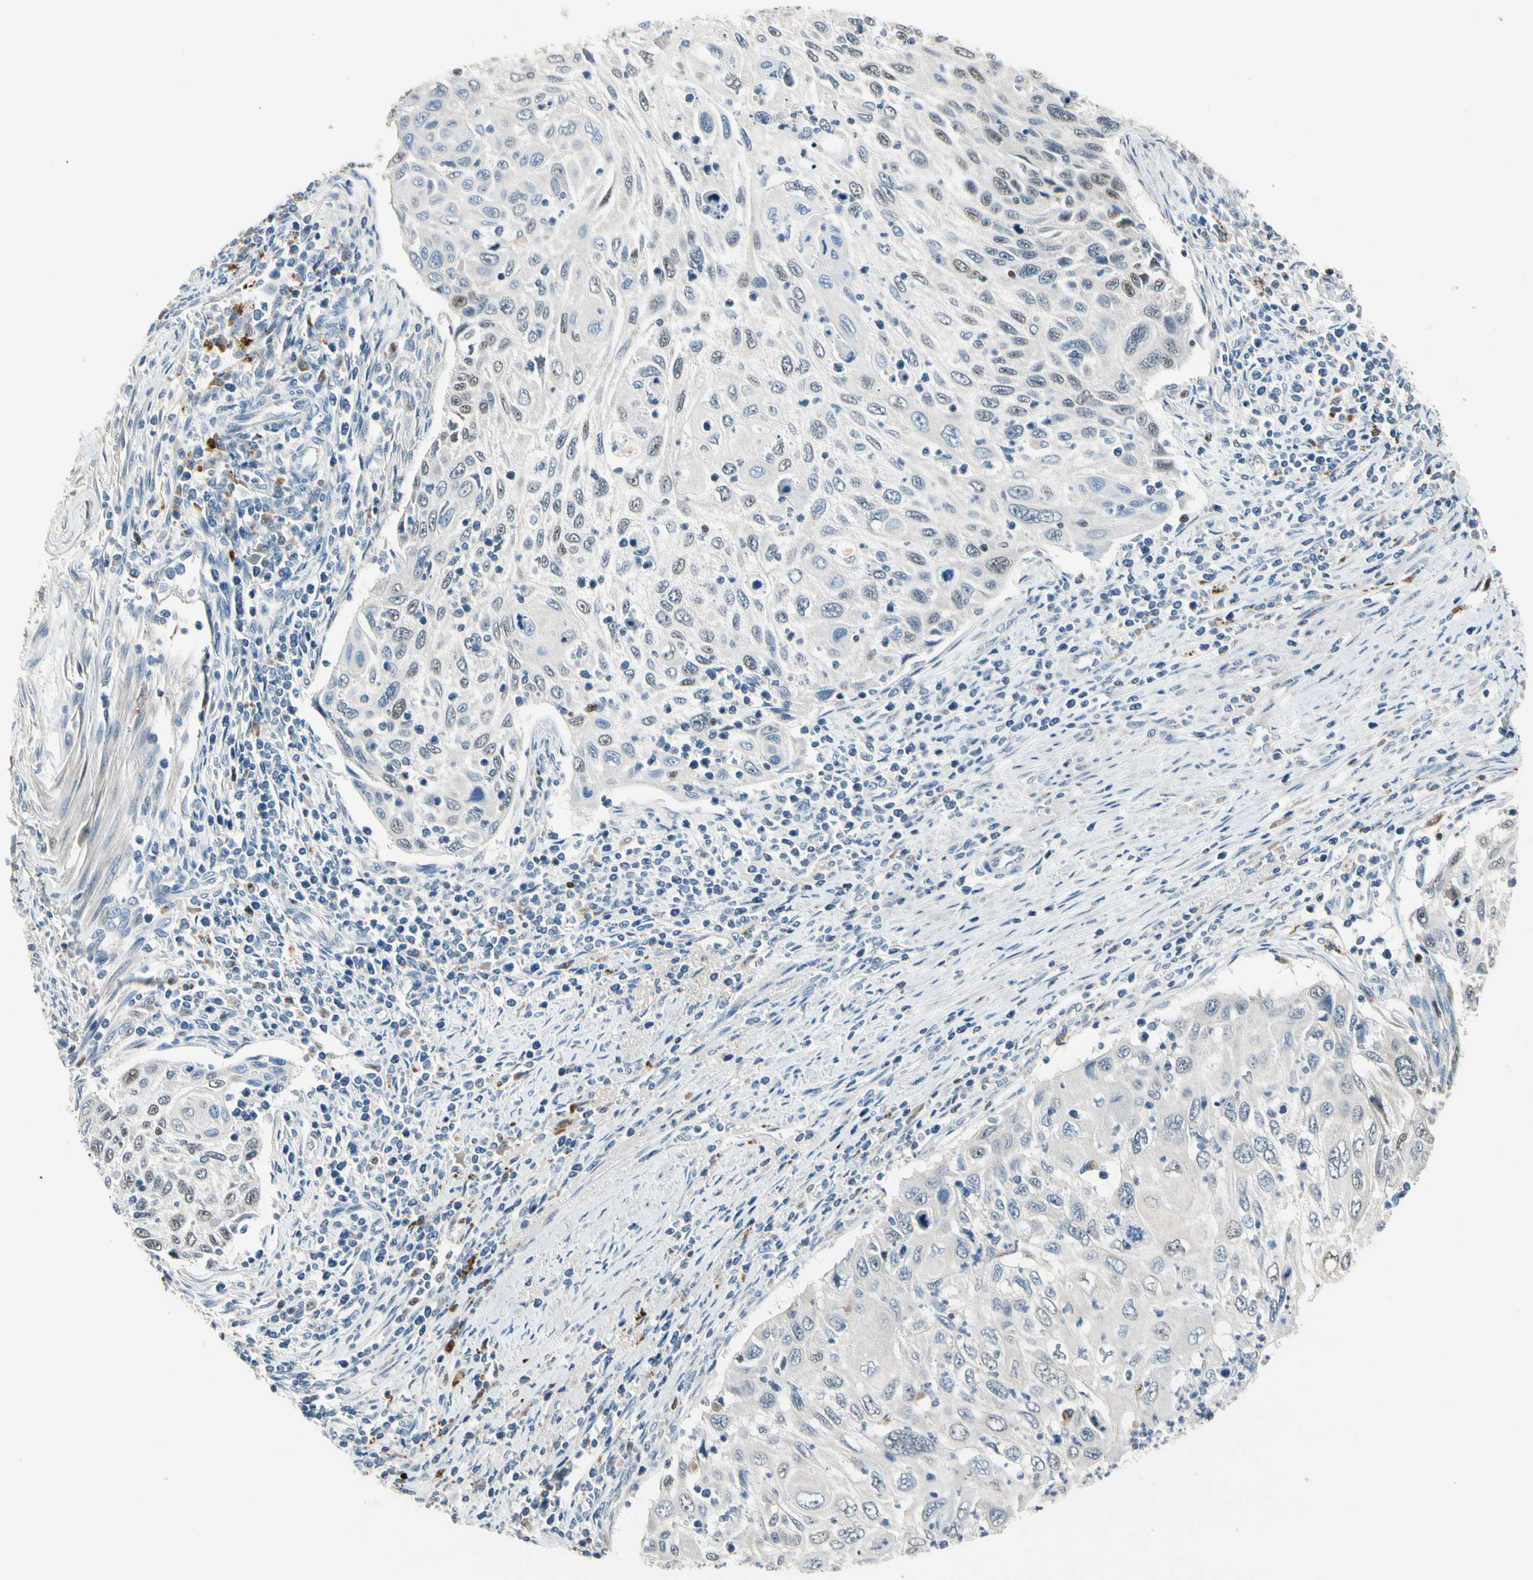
{"staining": {"intensity": "weak", "quantity": "<25%", "location": "nuclear"}, "tissue": "cervical cancer", "cell_type": "Tumor cells", "image_type": "cancer", "snomed": [{"axis": "morphology", "description": "Squamous cell carcinoma, NOS"}, {"axis": "topography", "description": "Cervix"}], "caption": "DAB (3,3'-diaminobenzidine) immunohistochemical staining of squamous cell carcinoma (cervical) displays no significant expression in tumor cells. (DAB IHC, high magnification).", "gene": "ZKSCAN4", "patient": {"sex": "female", "age": 70}}